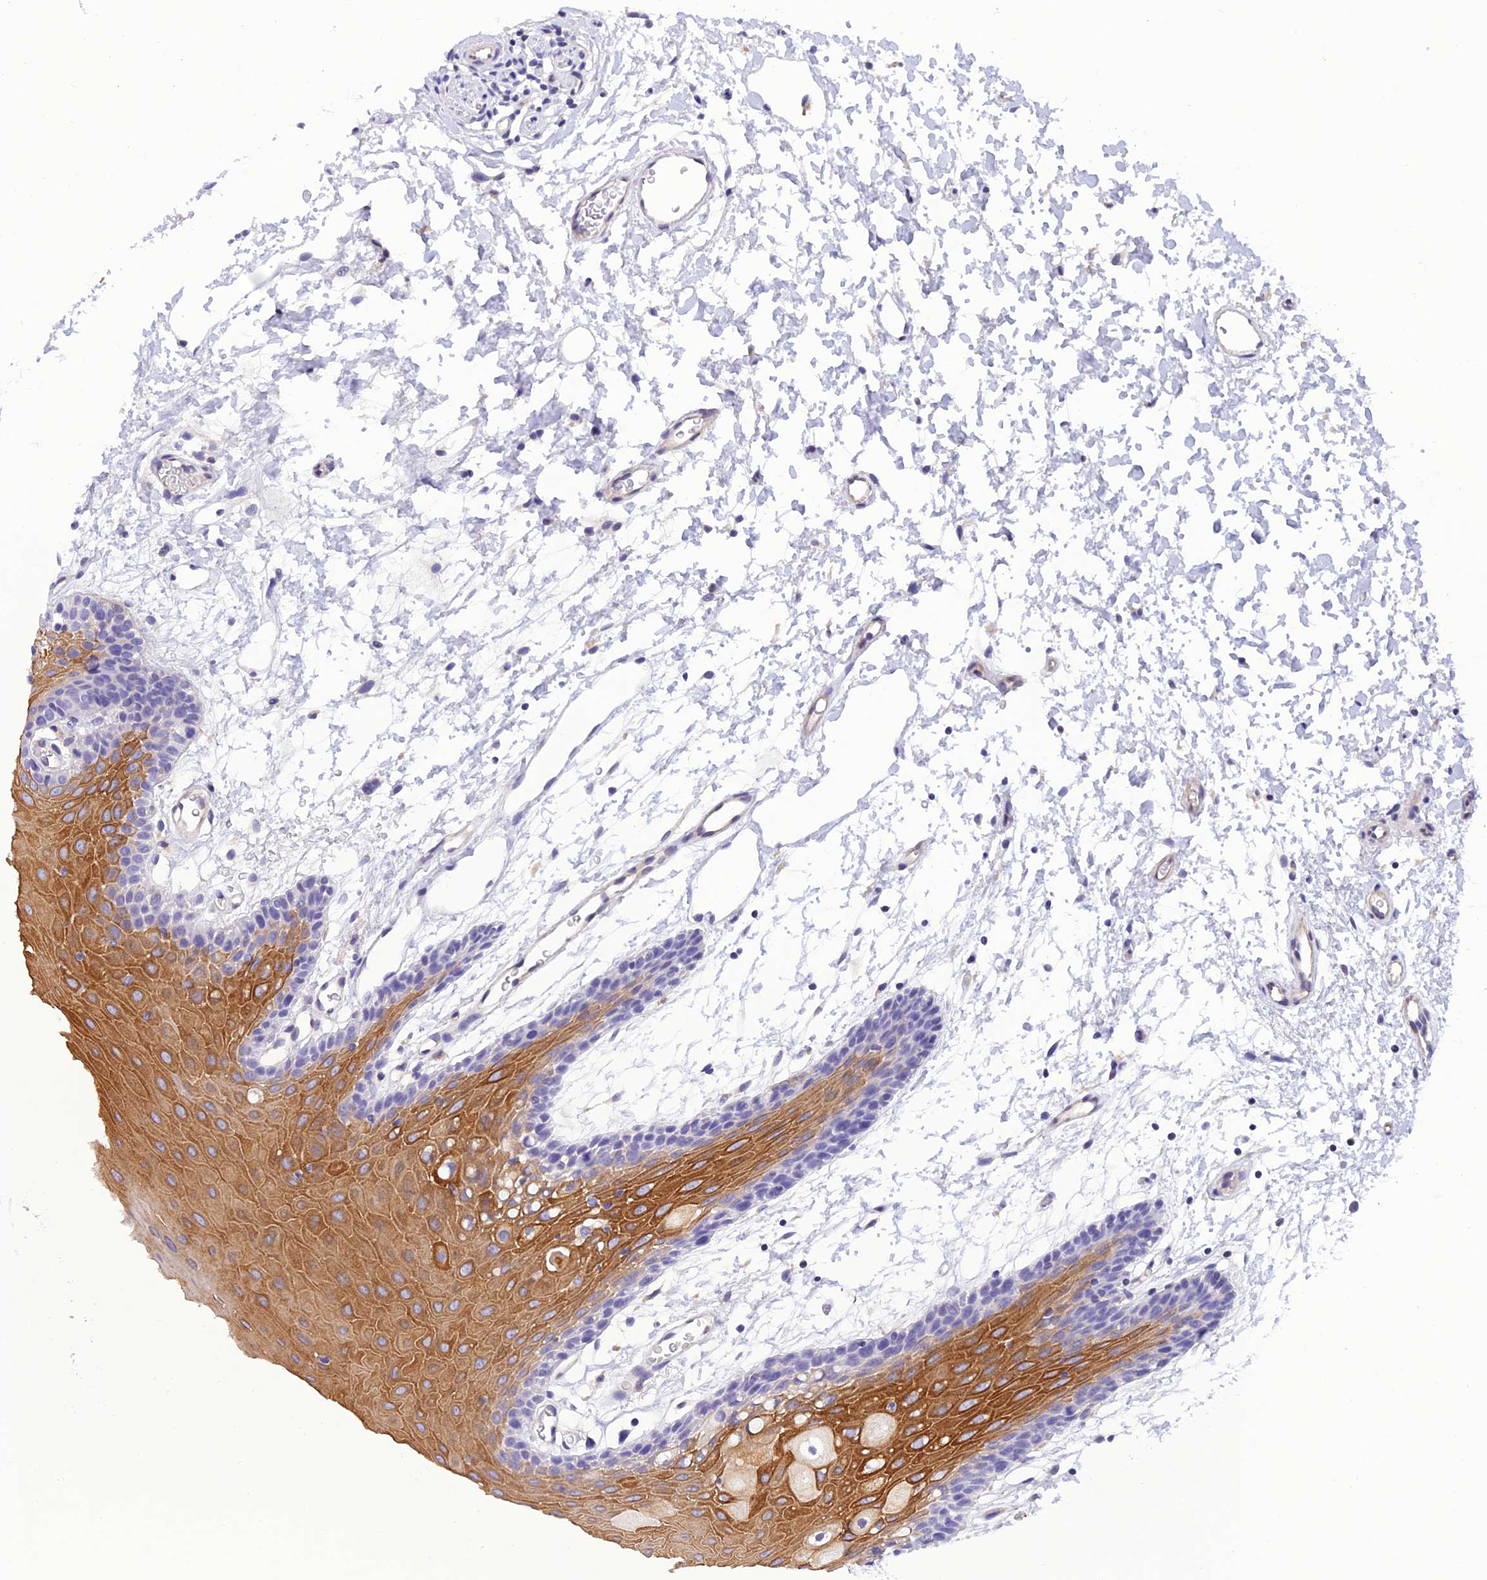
{"staining": {"intensity": "moderate", "quantity": "<25%", "location": "cytoplasmic/membranous"}, "tissue": "oral mucosa", "cell_type": "Squamous epithelial cells", "image_type": "normal", "snomed": [{"axis": "morphology", "description": "Normal tissue, NOS"}, {"axis": "topography", "description": "Skeletal muscle"}, {"axis": "topography", "description": "Oral tissue"}, {"axis": "topography", "description": "Salivary gland"}, {"axis": "topography", "description": "Peripheral nerve tissue"}], "caption": "Protein staining exhibits moderate cytoplasmic/membranous staining in approximately <25% of squamous epithelial cells in benign oral mucosa. (DAB (3,3'-diaminobenzidine) IHC, brown staining for protein, blue staining for nuclei).", "gene": "C17orf67", "patient": {"sex": "male", "age": 54}}